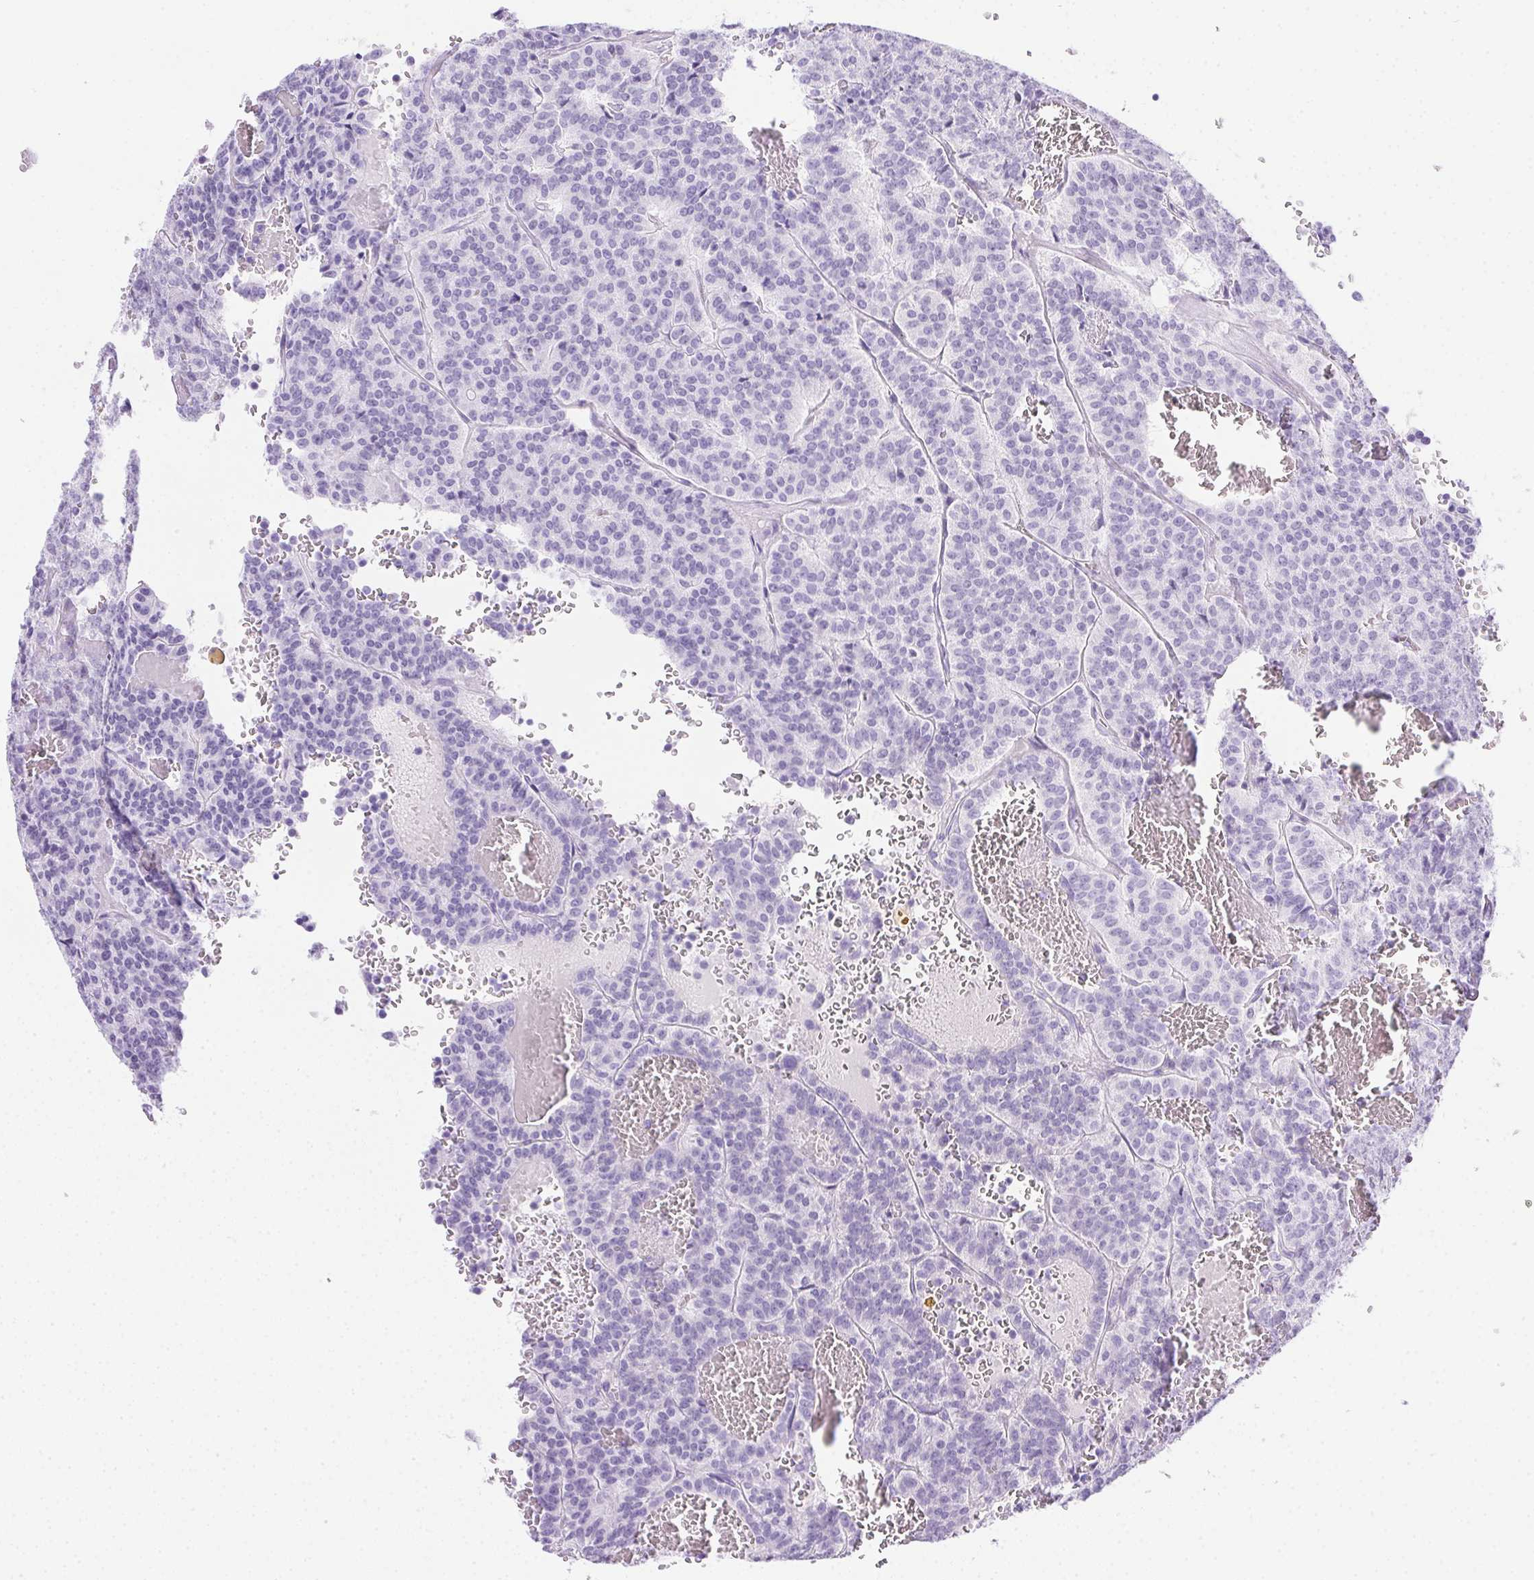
{"staining": {"intensity": "negative", "quantity": "none", "location": "none"}, "tissue": "carcinoid", "cell_type": "Tumor cells", "image_type": "cancer", "snomed": [{"axis": "morphology", "description": "Carcinoid, malignant, NOS"}, {"axis": "topography", "description": "Lung"}], "caption": "Tumor cells are negative for brown protein staining in carcinoid (malignant).", "gene": "SPACA5B", "patient": {"sex": "male", "age": 70}}